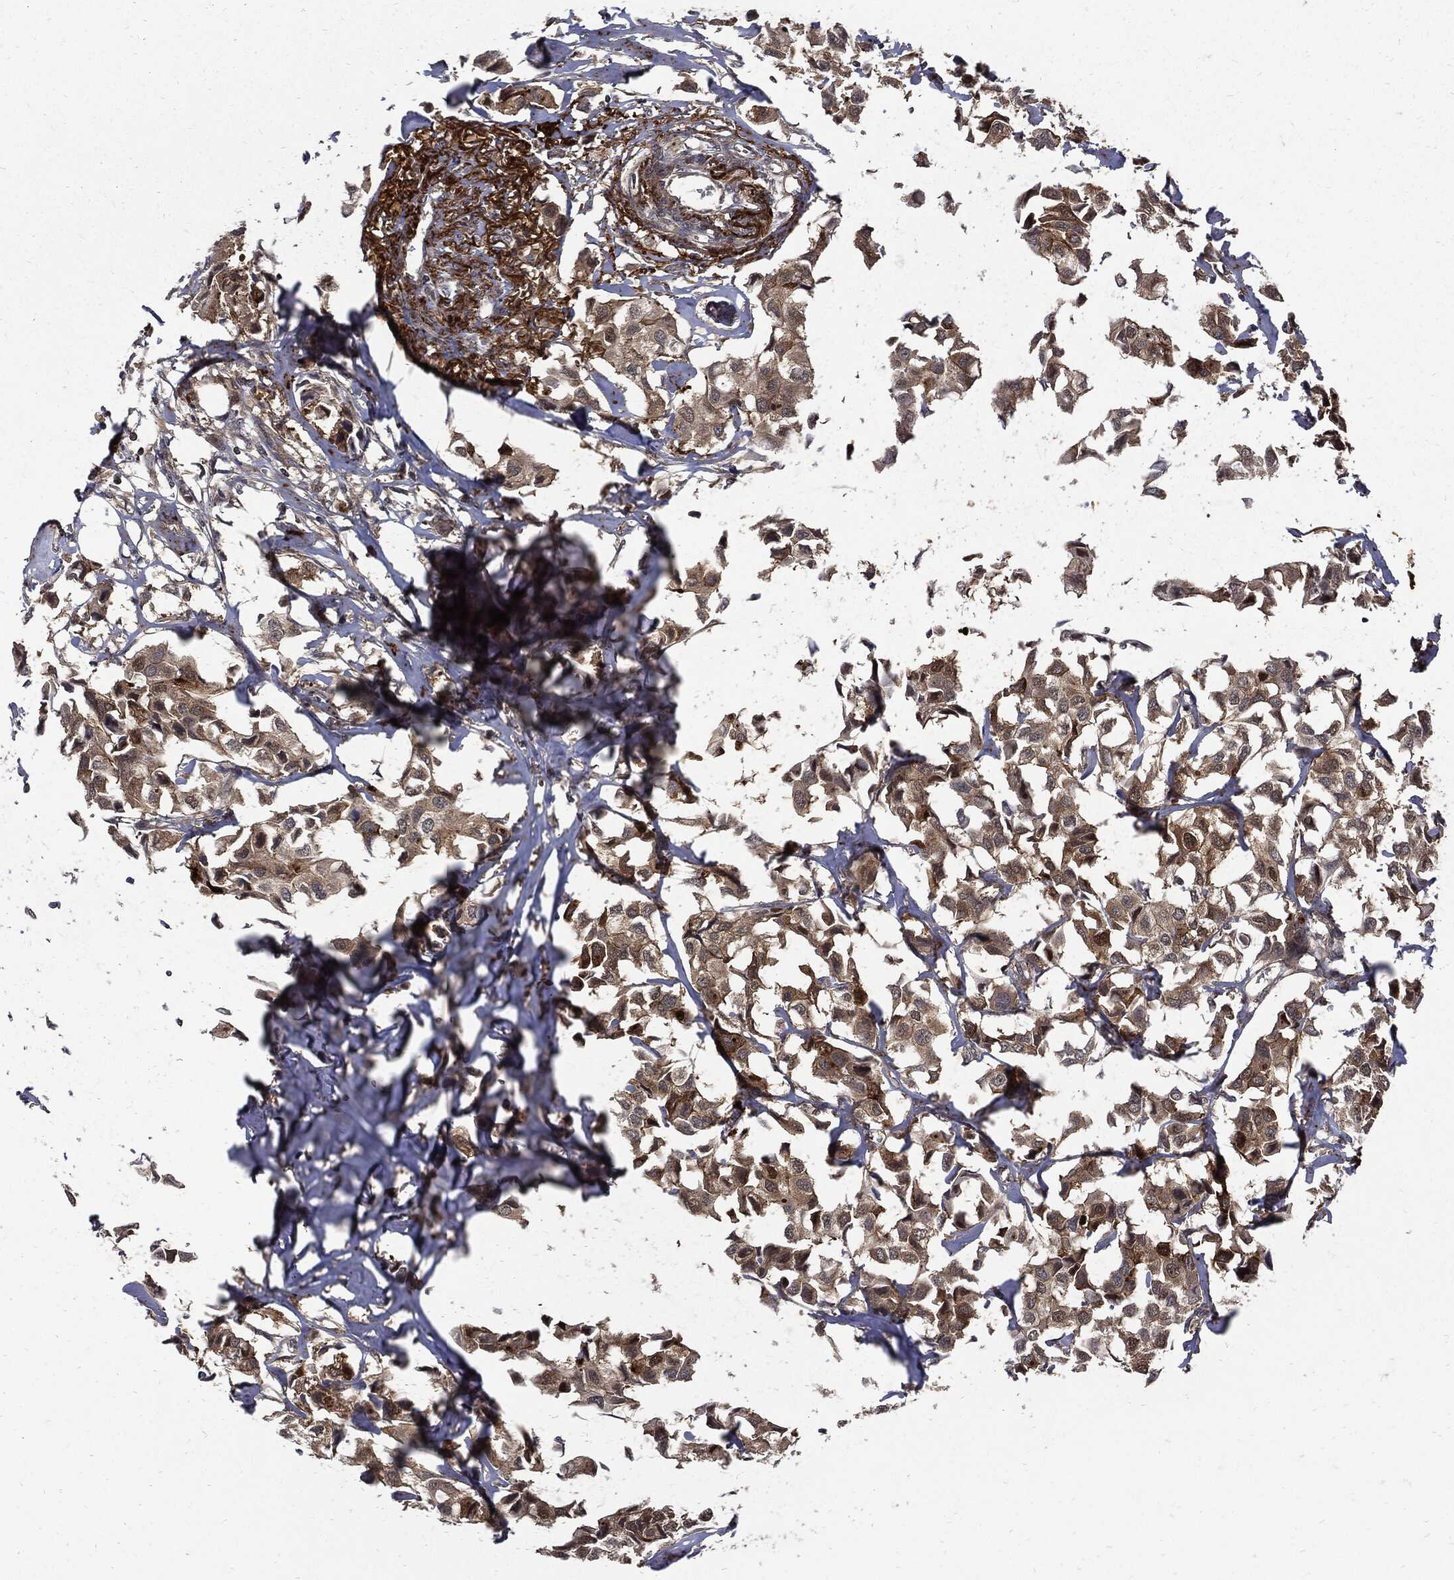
{"staining": {"intensity": "strong", "quantity": "25%-75%", "location": "cytoplasmic/membranous"}, "tissue": "breast cancer", "cell_type": "Tumor cells", "image_type": "cancer", "snomed": [{"axis": "morphology", "description": "Duct carcinoma"}, {"axis": "topography", "description": "Breast"}], "caption": "Breast cancer was stained to show a protein in brown. There is high levels of strong cytoplasmic/membranous positivity in approximately 25%-75% of tumor cells. The staining was performed using DAB (3,3'-diaminobenzidine) to visualize the protein expression in brown, while the nuclei were stained in blue with hematoxylin (Magnification: 20x).", "gene": "CLU", "patient": {"sex": "female", "age": 80}}